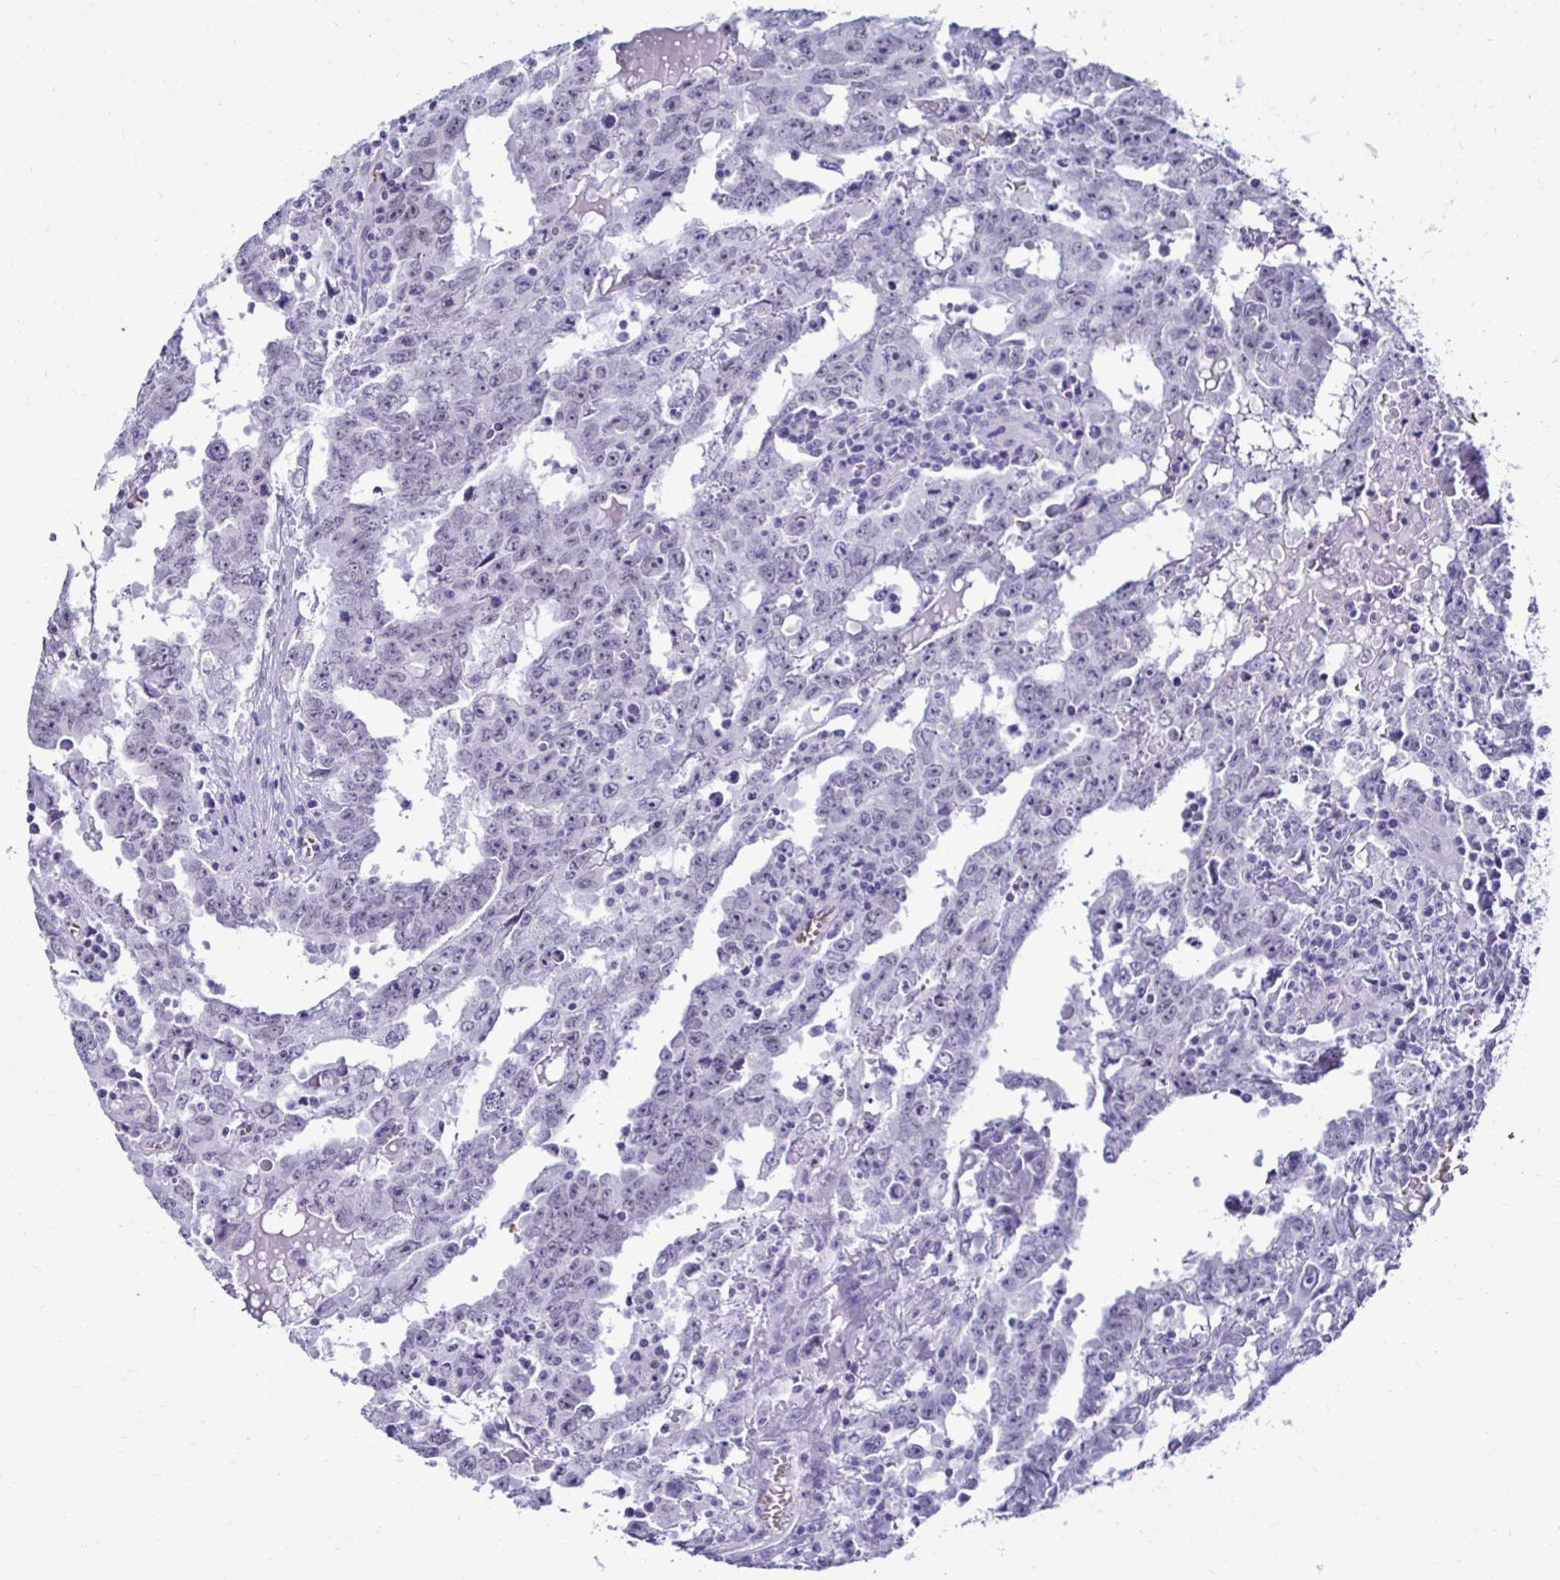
{"staining": {"intensity": "negative", "quantity": "none", "location": "none"}, "tissue": "testis cancer", "cell_type": "Tumor cells", "image_type": "cancer", "snomed": [{"axis": "morphology", "description": "Carcinoma, Embryonal, NOS"}, {"axis": "topography", "description": "Testis"}], "caption": "Histopathology image shows no significant protein positivity in tumor cells of embryonal carcinoma (testis).", "gene": "RHBDL3", "patient": {"sex": "male", "age": 22}}